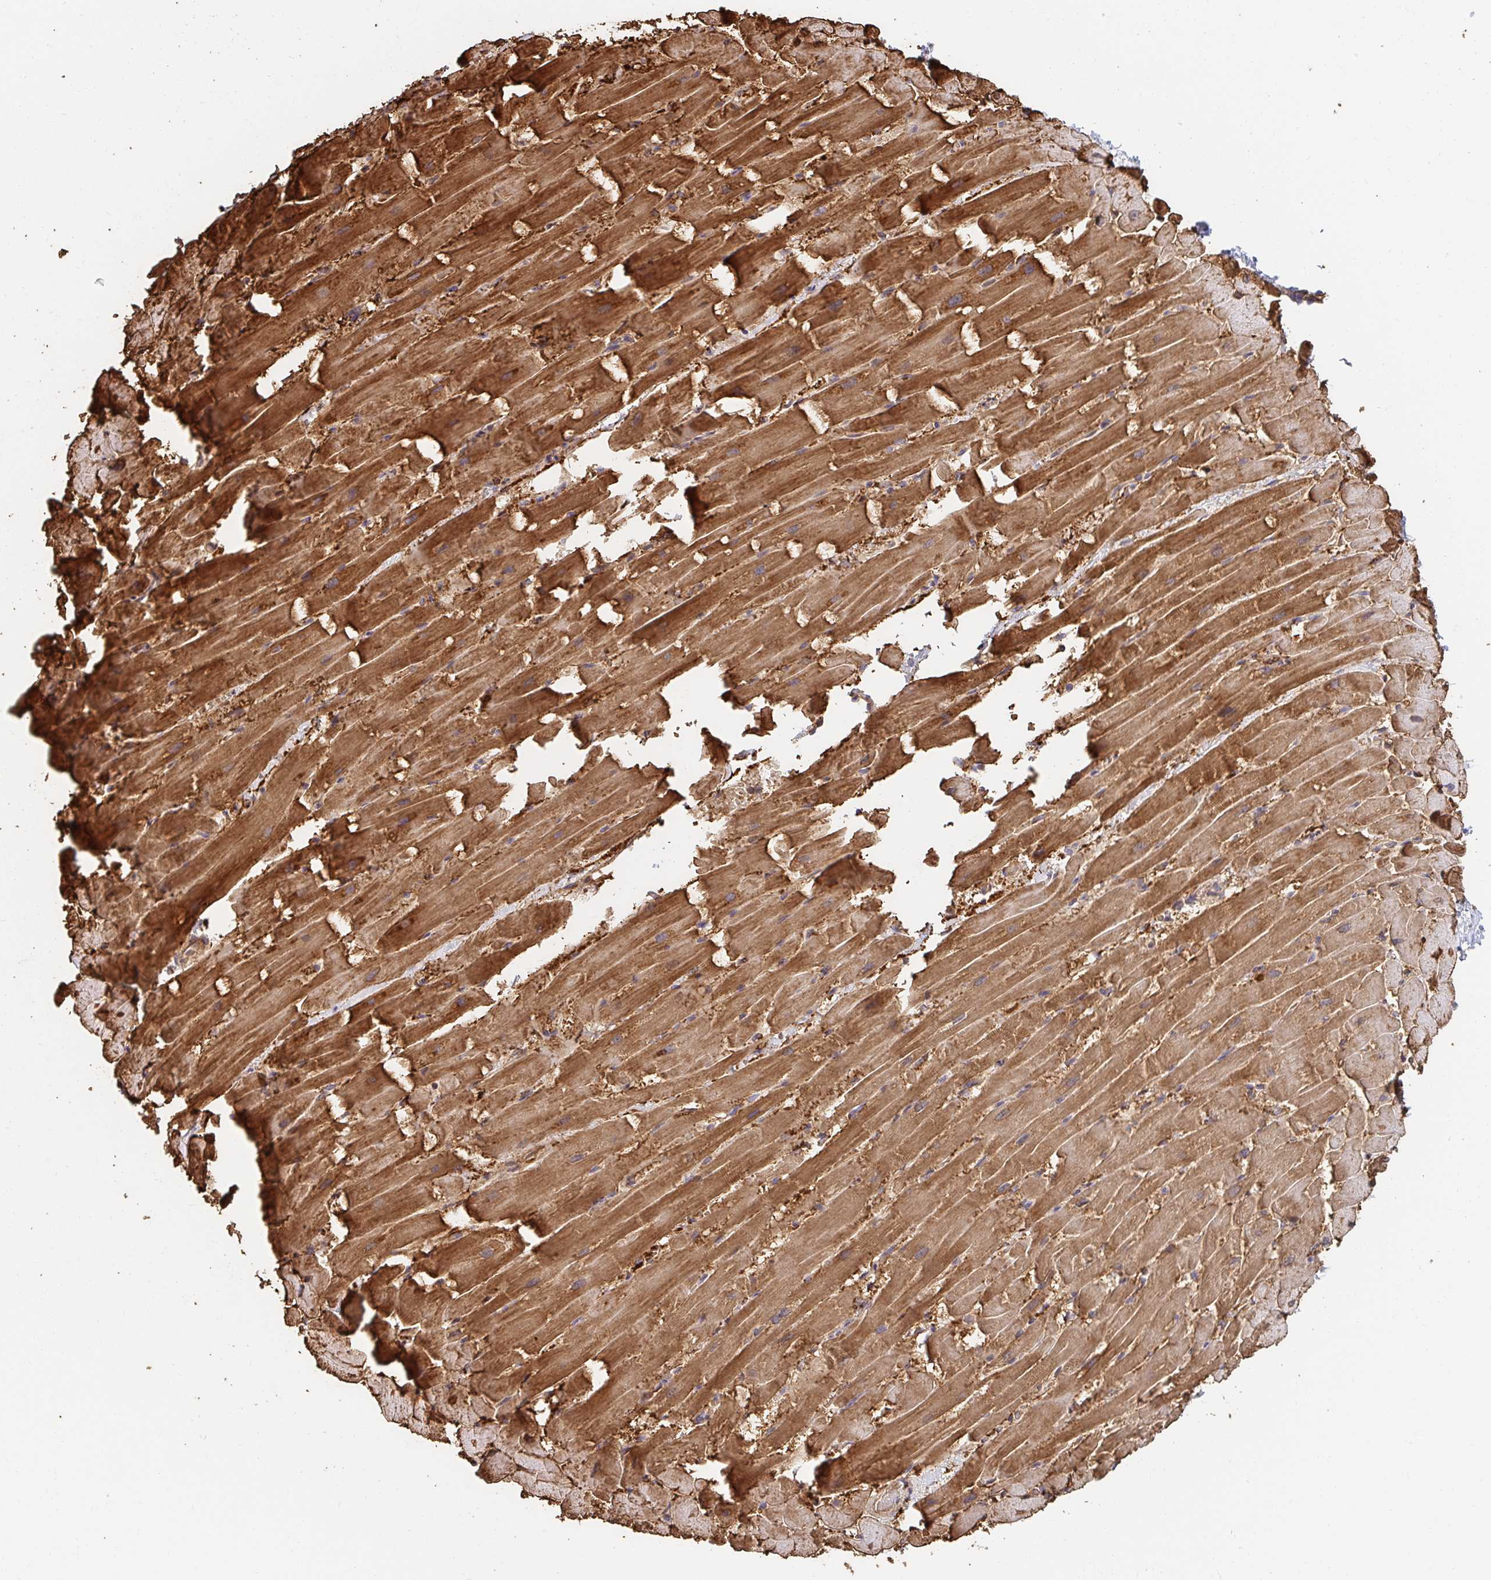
{"staining": {"intensity": "strong", "quantity": ">75%", "location": "cytoplasmic/membranous"}, "tissue": "heart muscle", "cell_type": "Cardiomyocytes", "image_type": "normal", "snomed": [{"axis": "morphology", "description": "Normal tissue, NOS"}, {"axis": "topography", "description": "Heart"}], "caption": "A micrograph of heart muscle stained for a protein shows strong cytoplasmic/membranous brown staining in cardiomyocytes.", "gene": "APBB1", "patient": {"sex": "male", "age": 37}}